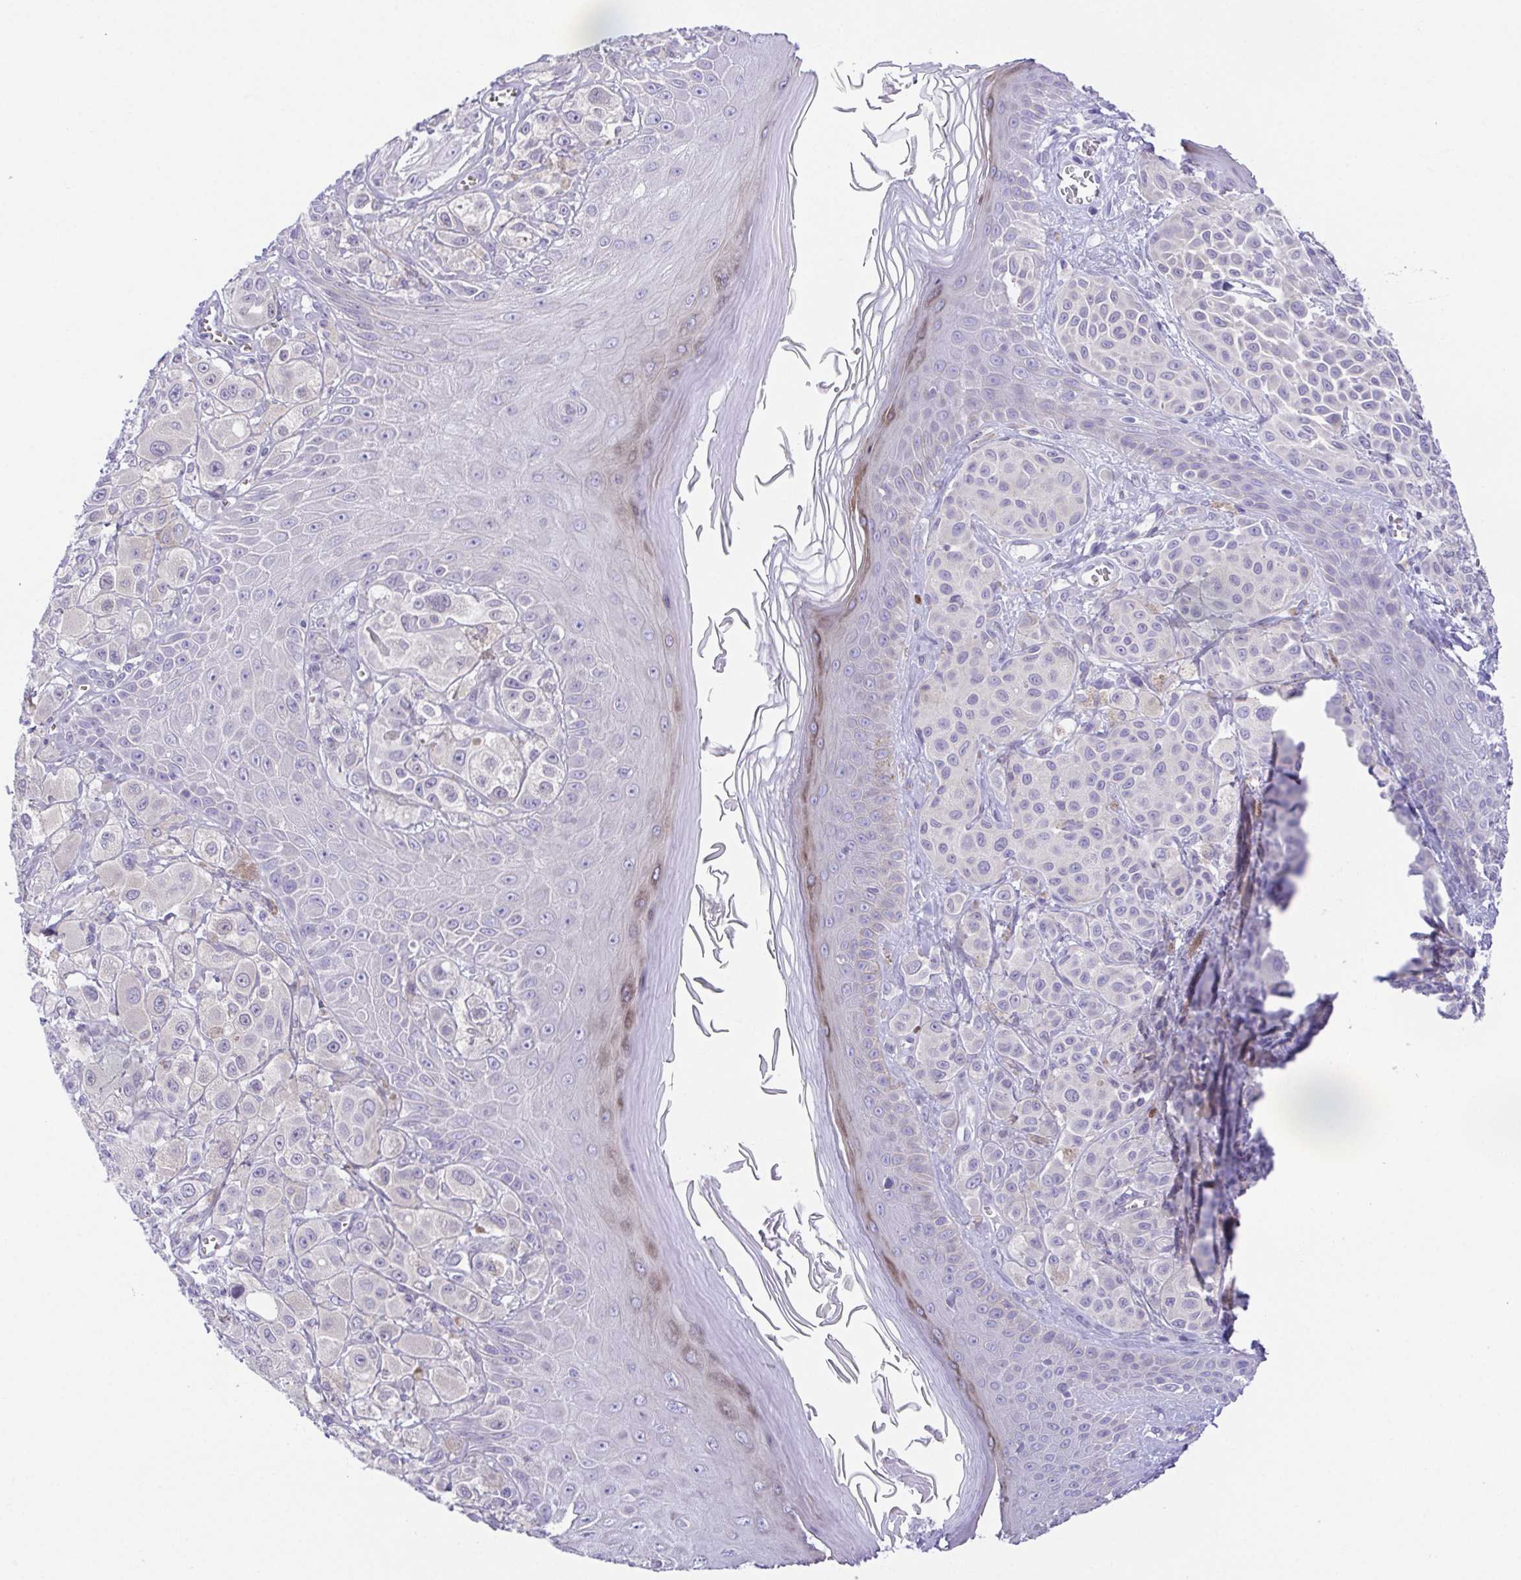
{"staining": {"intensity": "negative", "quantity": "none", "location": "none"}, "tissue": "melanoma", "cell_type": "Tumor cells", "image_type": "cancer", "snomed": [{"axis": "morphology", "description": "Malignant melanoma, NOS"}, {"axis": "topography", "description": "Skin"}], "caption": "Melanoma stained for a protein using immunohistochemistry (IHC) demonstrates no expression tumor cells.", "gene": "LUZP4", "patient": {"sex": "male", "age": 67}}